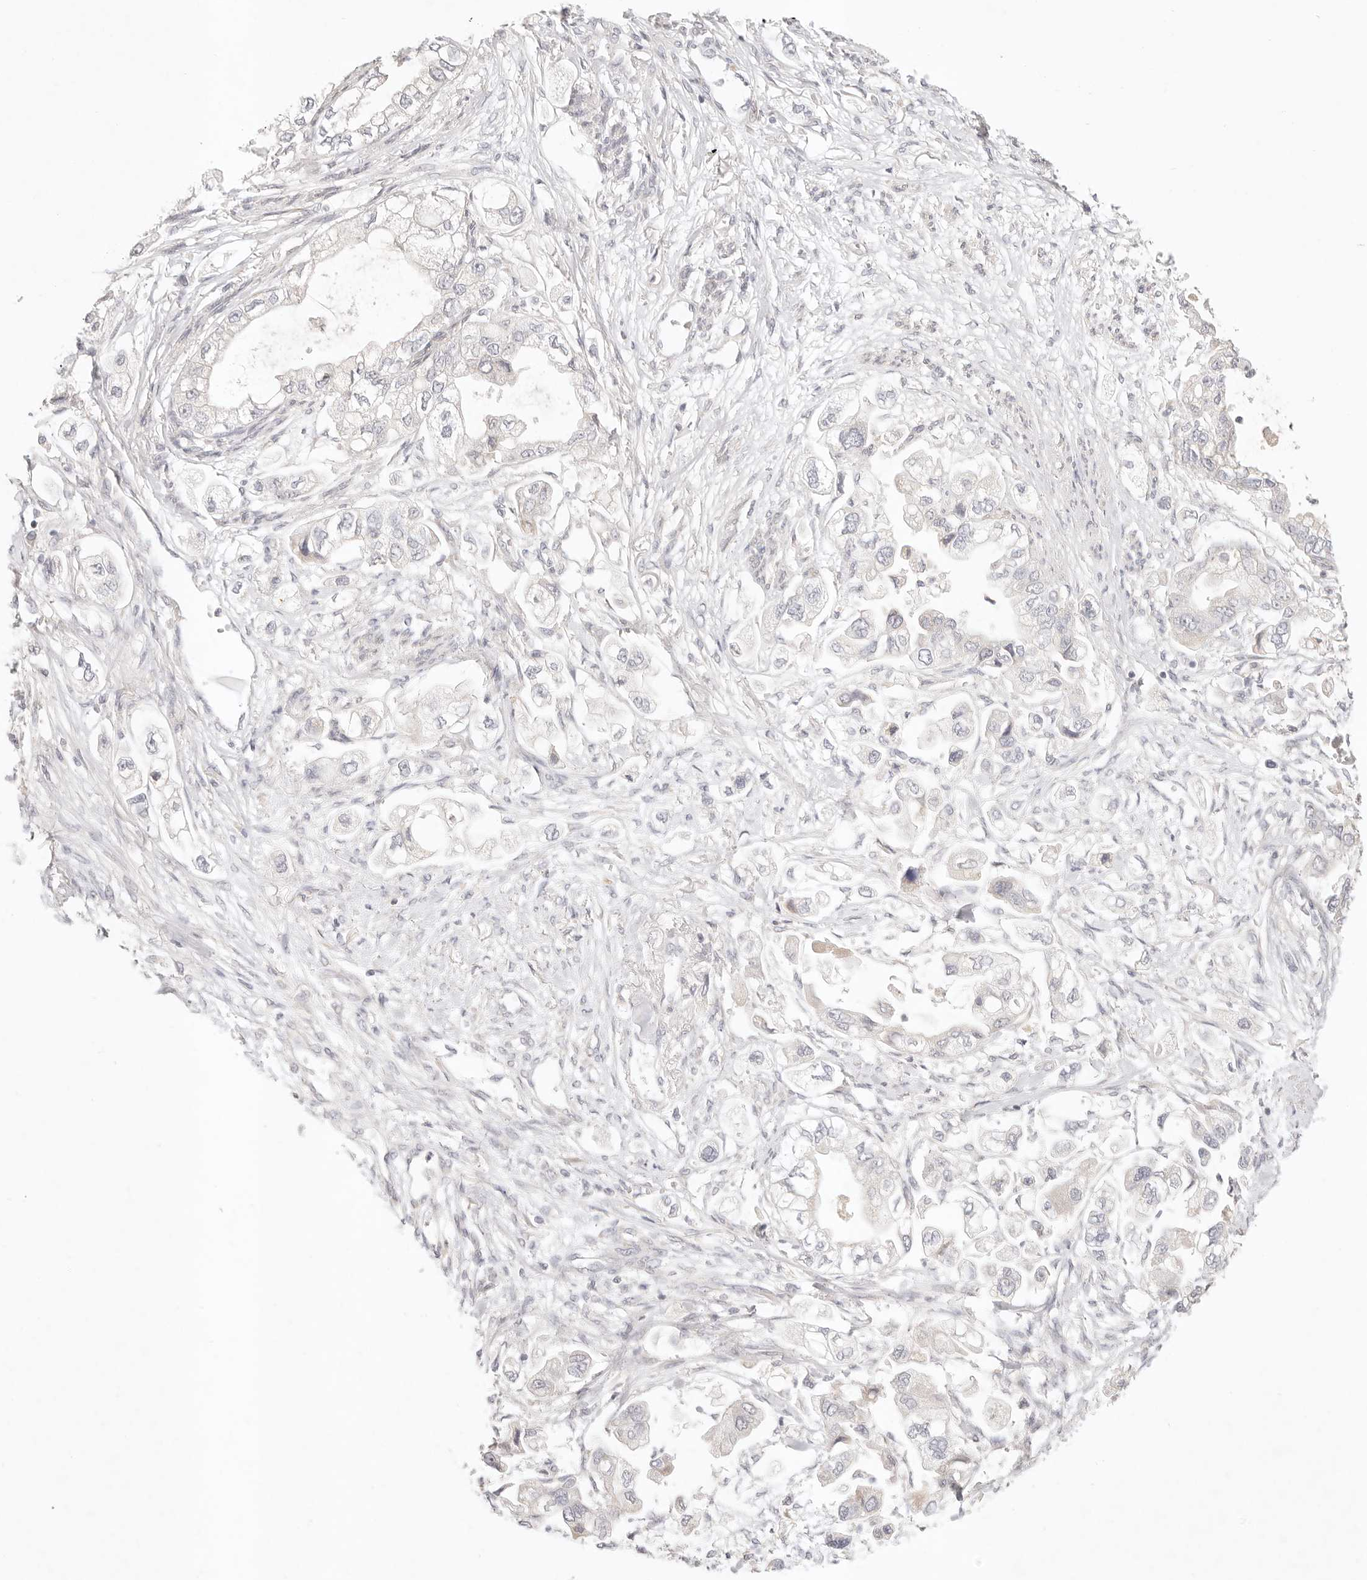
{"staining": {"intensity": "negative", "quantity": "none", "location": "none"}, "tissue": "stomach cancer", "cell_type": "Tumor cells", "image_type": "cancer", "snomed": [{"axis": "morphology", "description": "Adenocarcinoma, NOS"}, {"axis": "topography", "description": "Stomach"}], "caption": "Immunohistochemical staining of human stomach cancer exhibits no significant positivity in tumor cells.", "gene": "GPR156", "patient": {"sex": "male", "age": 62}}